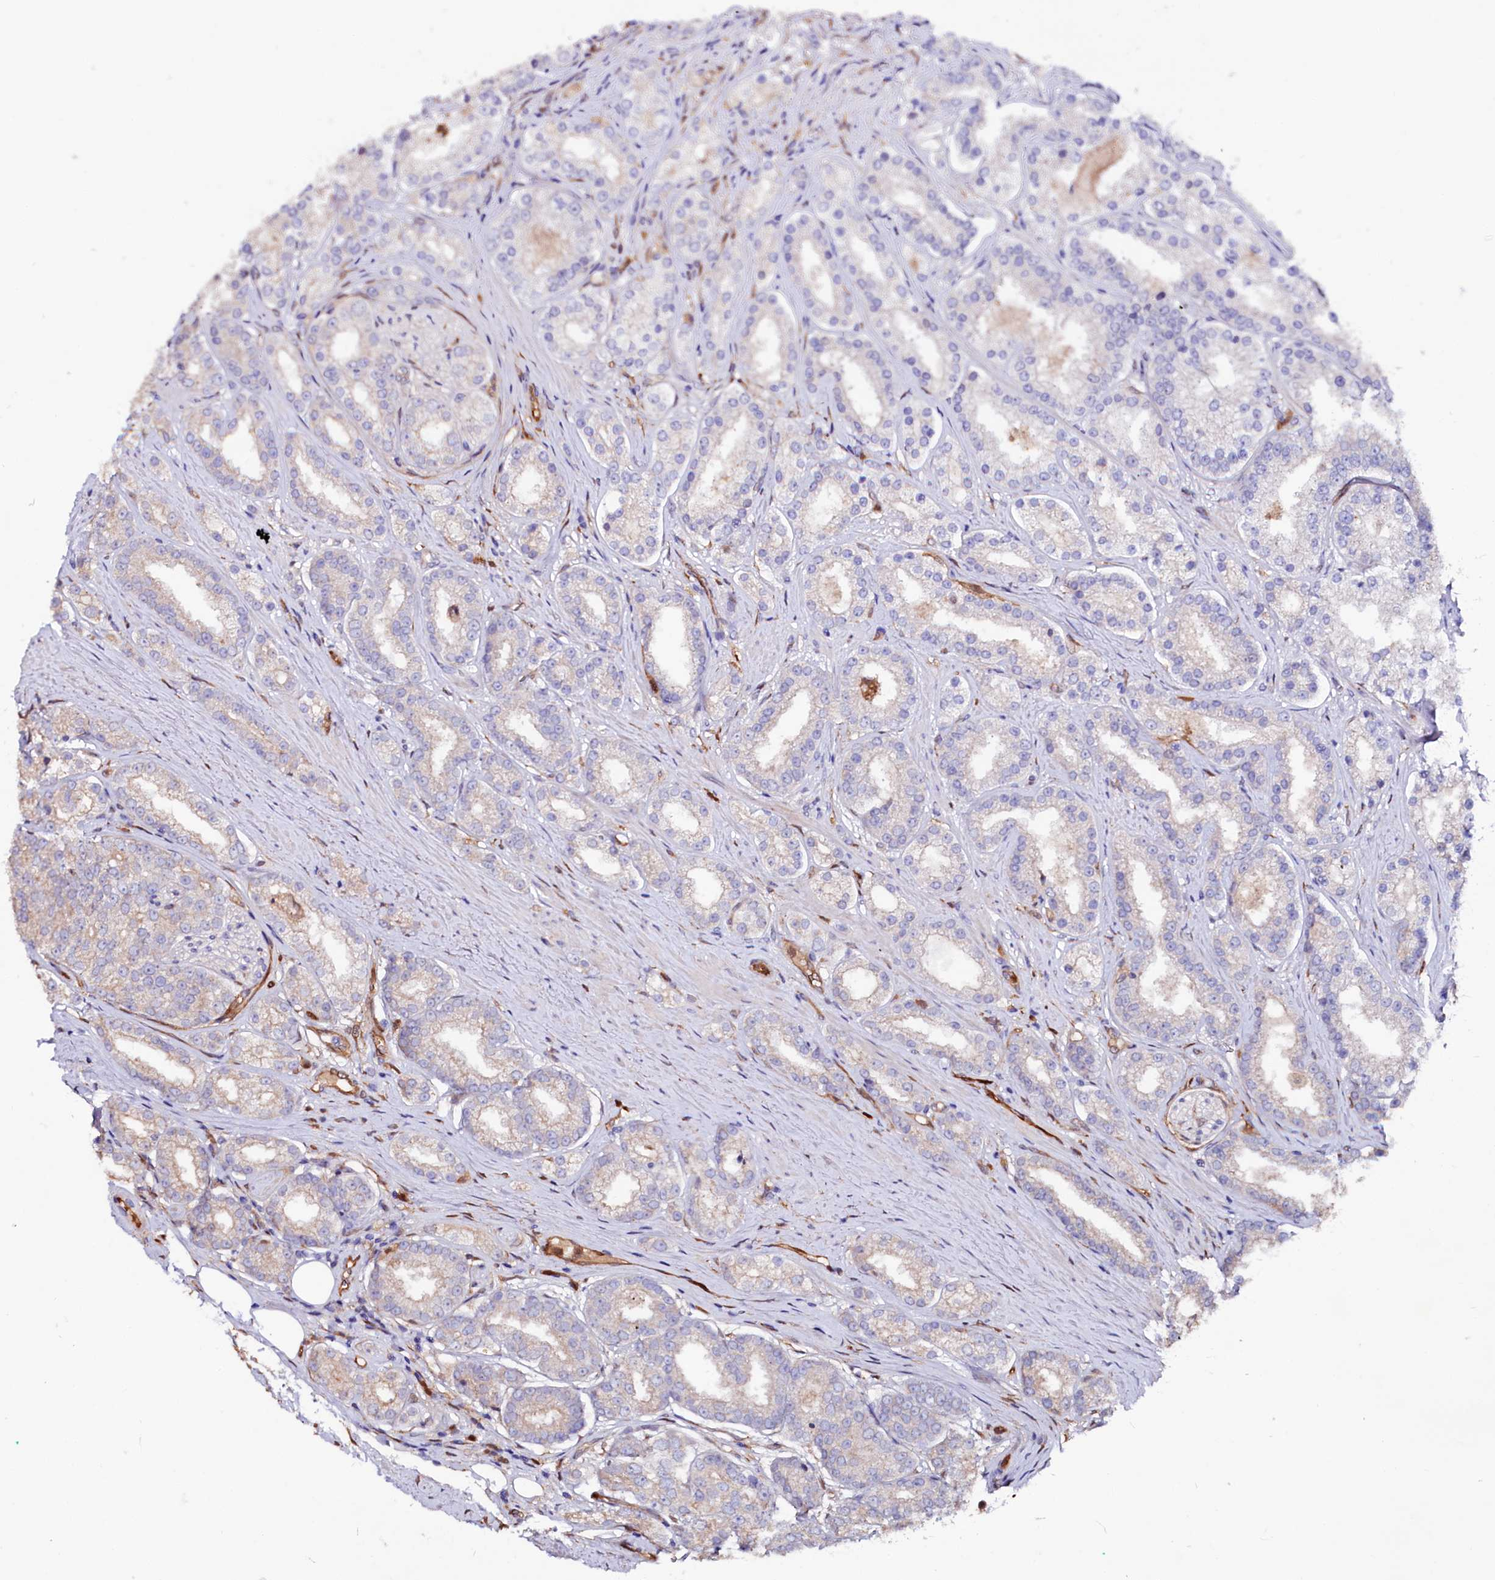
{"staining": {"intensity": "negative", "quantity": "none", "location": "none"}, "tissue": "prostate cancer", "cell_type": "Tumor cells", "image_type": "cancer", "snomed": [{"axis": "morphology", "description": "Normal tissue, NOS"}, {"axis": "morphology", "description": "Adenocarcinoma, High grade"}, {"axis": "topography", "description": "Prostate"}], "caption": "IHC photomicrograph of human prostate cancer stained for a protein (brown), which exhibits no expression in tumor cells. (Stains: DAB immunohistochemistry with hematoxylin counter stain, Microscopy: brightfield microscopy at high magnification).", "gene": "IL17RD", "patient": {"sex": "male", "age": 83}}